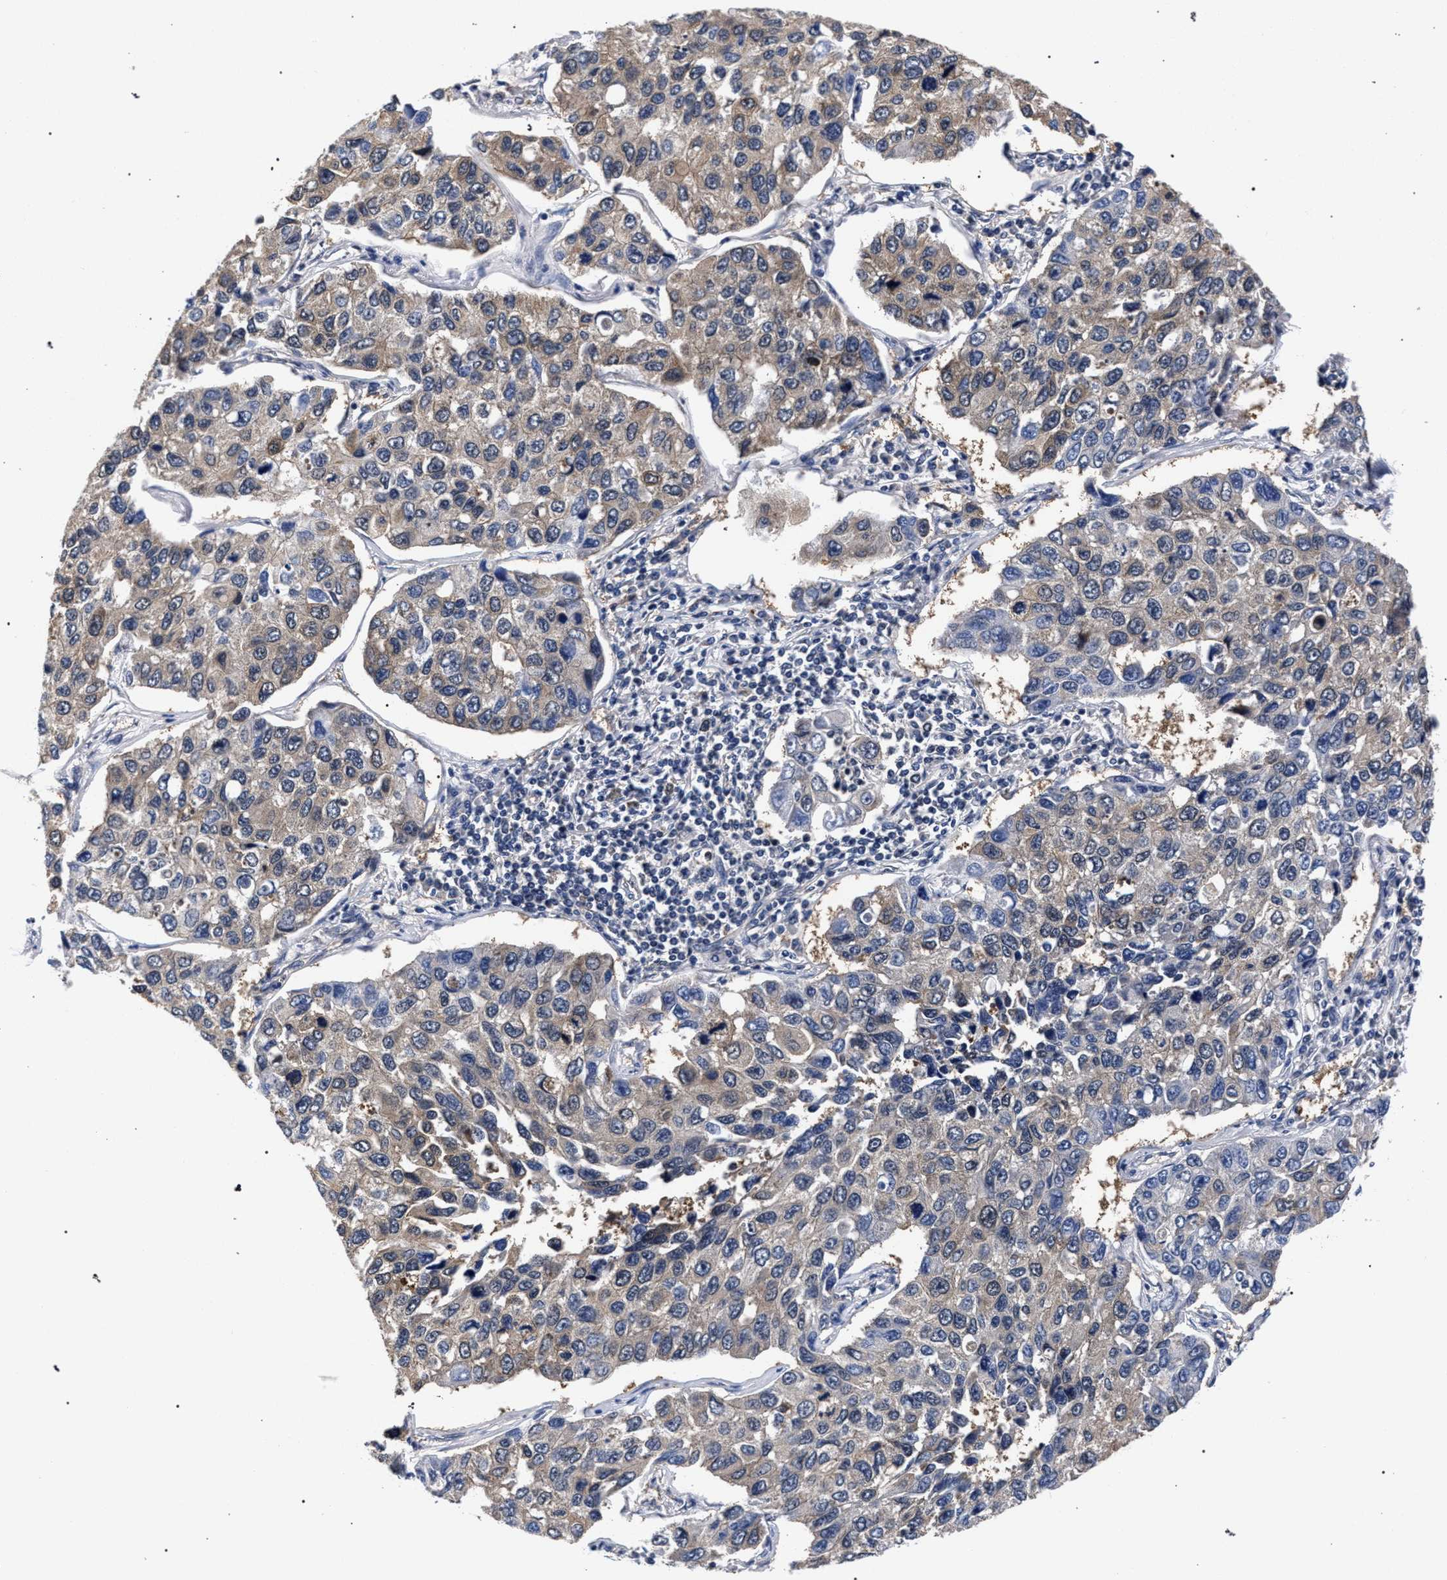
{"staining": {"intensity": "weak", "quantity": "25%-75%", "location": "cytoplasmic/membranous"}, "tissue": "lung cancer", "cell_type": "Tumor cells", "image_type": "cancer", "snomed": [{"axis": "morphology", "description": "Adenocarcinoma, NOS"}, {"axis": "topography", "description": "Lung"}], "caption": "Human lung cancer stained with a protein marker reveals weak staining in tumor cells.", "gene": "RBM33", "patient": {"sex": "male", "age": 64}}